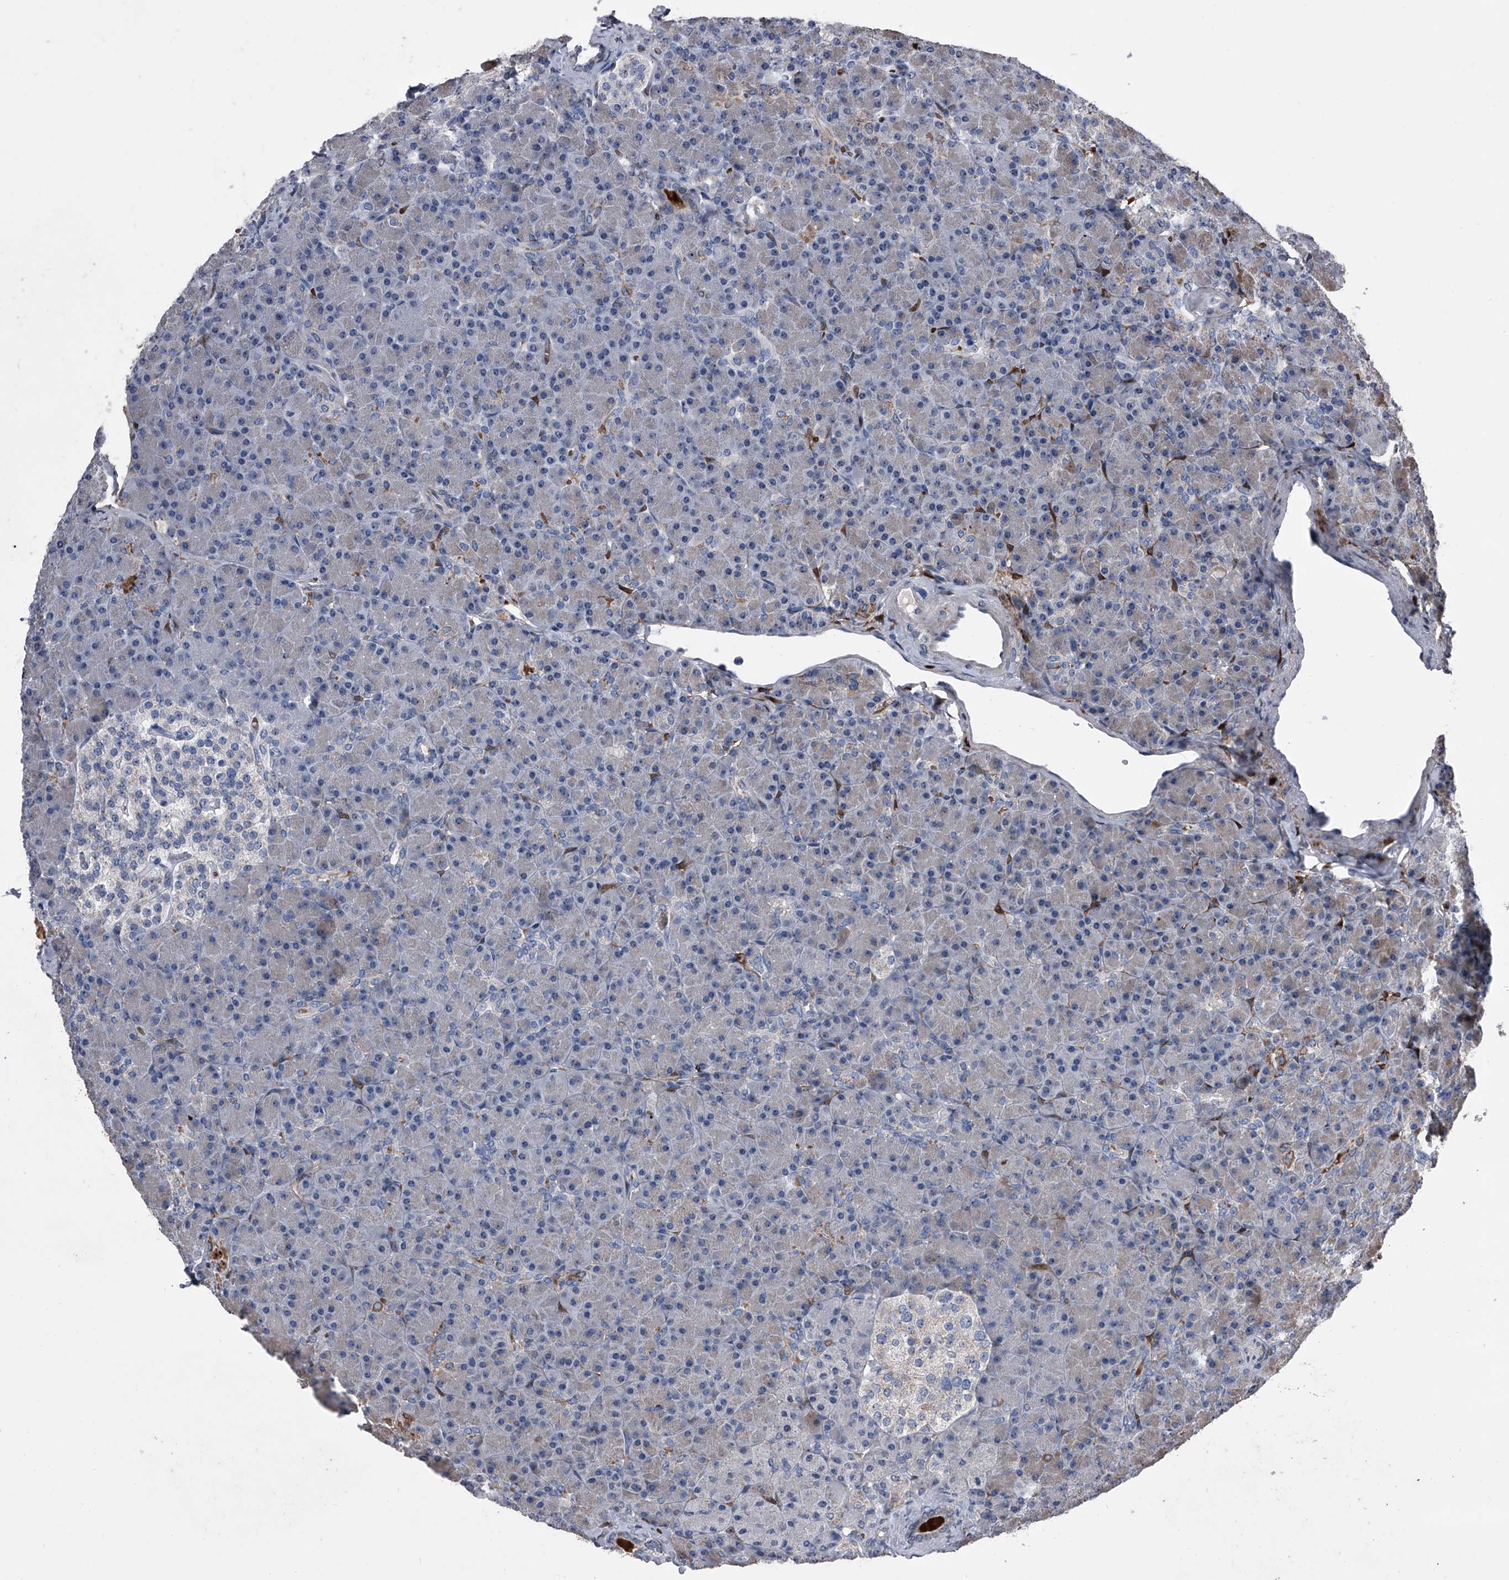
{"staining": {"intensity": "negative", "quantity": "none", "location": "none"}, "tissue": "pancreas", "cell_type": "Exocrine glandular cells", "image_type": "normal", "snomed": [{"axis": "morphology", "description": "Normal tissue, NOS"}, {"axis": "topography", "description": "Pancreas"}], "caption": "Pancreas was stained to show a protein in brown. There is no significant expression in exocrine glandular cells. (Stains: DAB immunohistochemistry (IHC) with hematoxylin counter stain, Microscopy: brightfield microscopy at high magnification).", "gene": "CEP85L", "patient": {"sex": "female", "age": 43}}